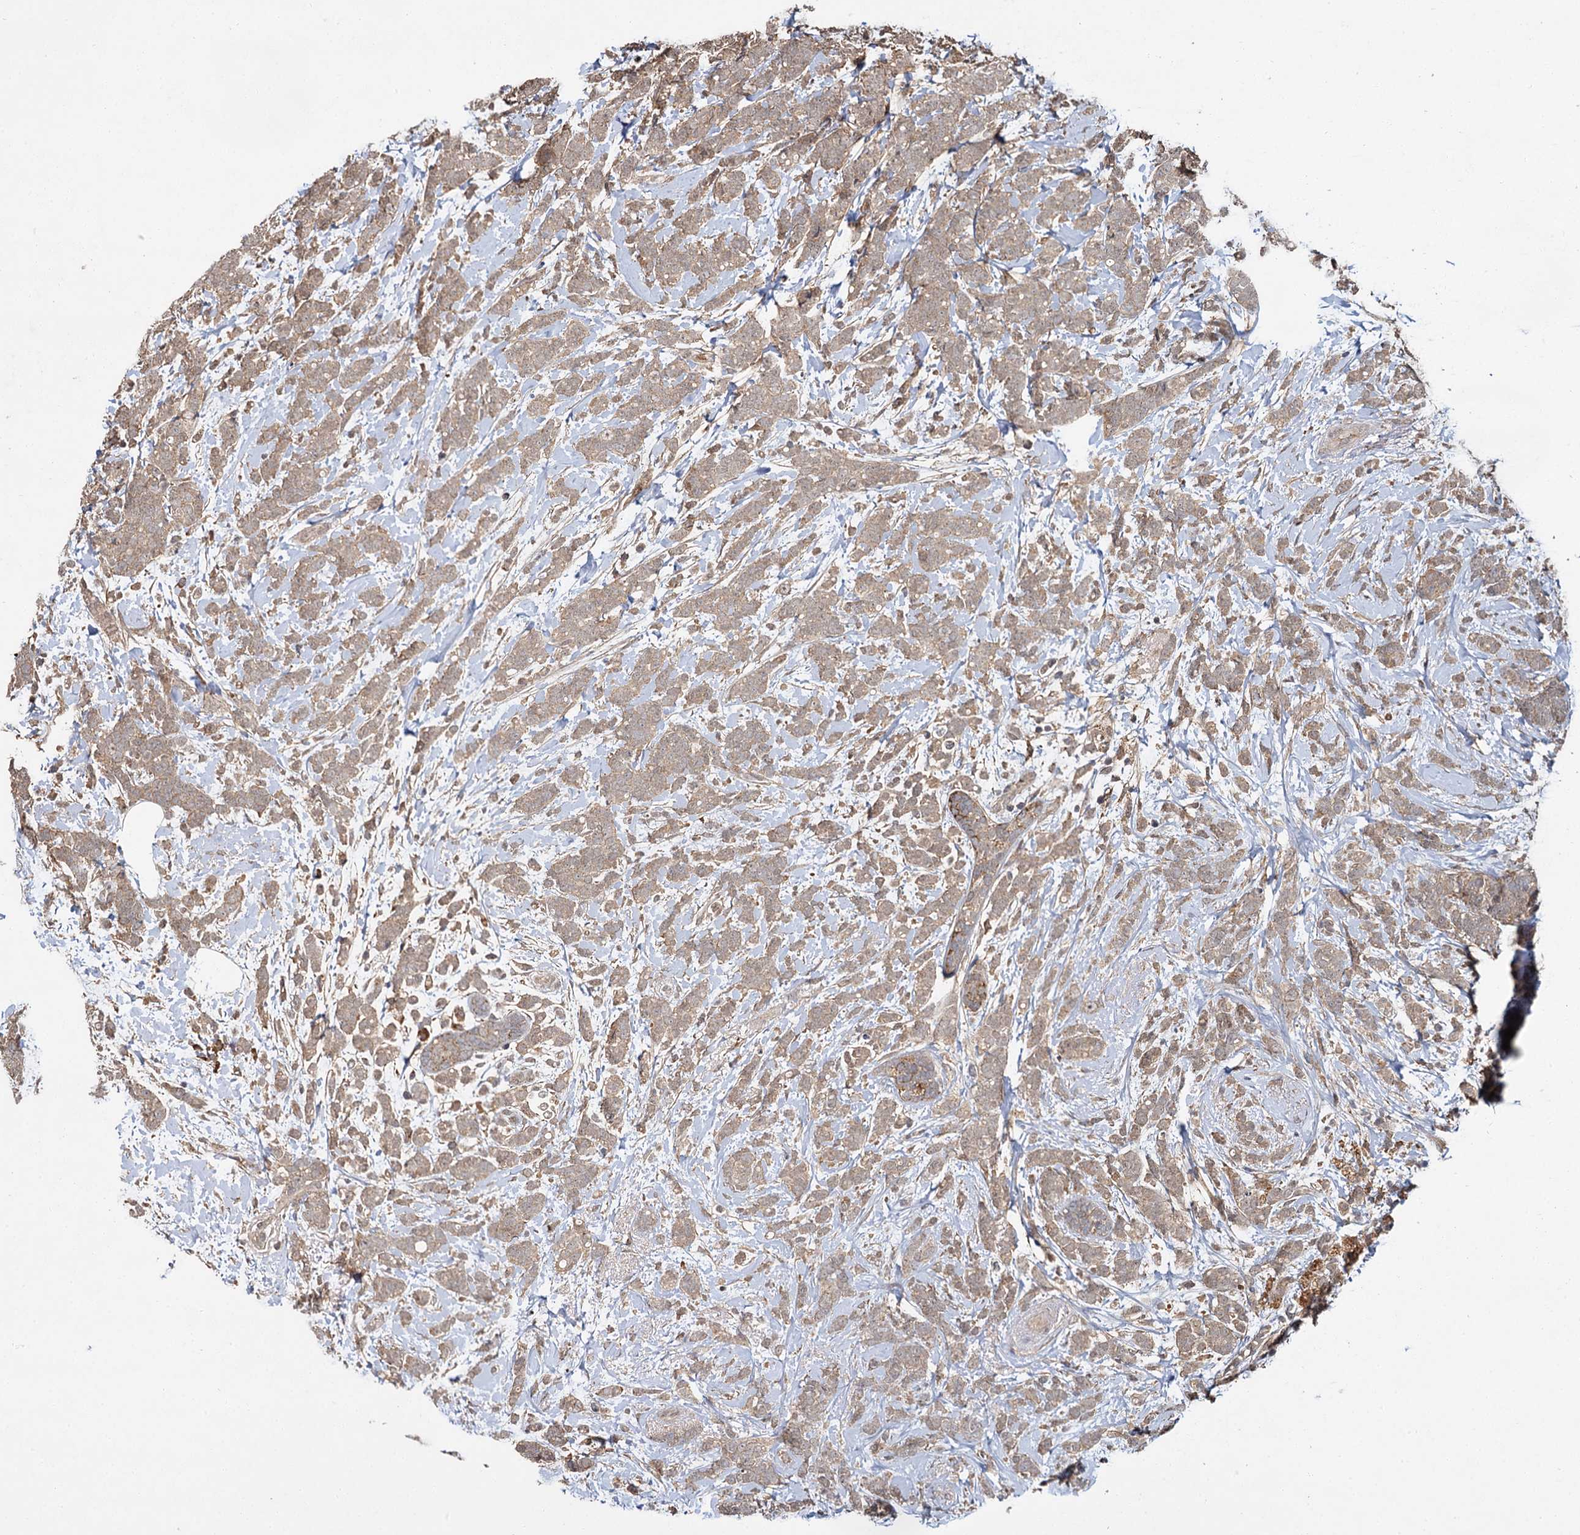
{"staining": {"intensity": "weak", "quantity": ">75%", "location": "cytoplasmic/membranous"}, "tissue": "breast cancer", "cell_type": "Tumor cells", "image_type": "cancer", "snomed": [{"axis": "morphology", "description": "Lobular carcinoma"}, {"axis": "topography", "description": "Breast"}], "caption": "Immunohistochemical staining of human breast lobular carcinoma displays weak cytoplasmic/membranous protein expression in approximately >75% of tumor cells.", "gene": "MBD6", "patient": {"sex": "female", "age": 58}}